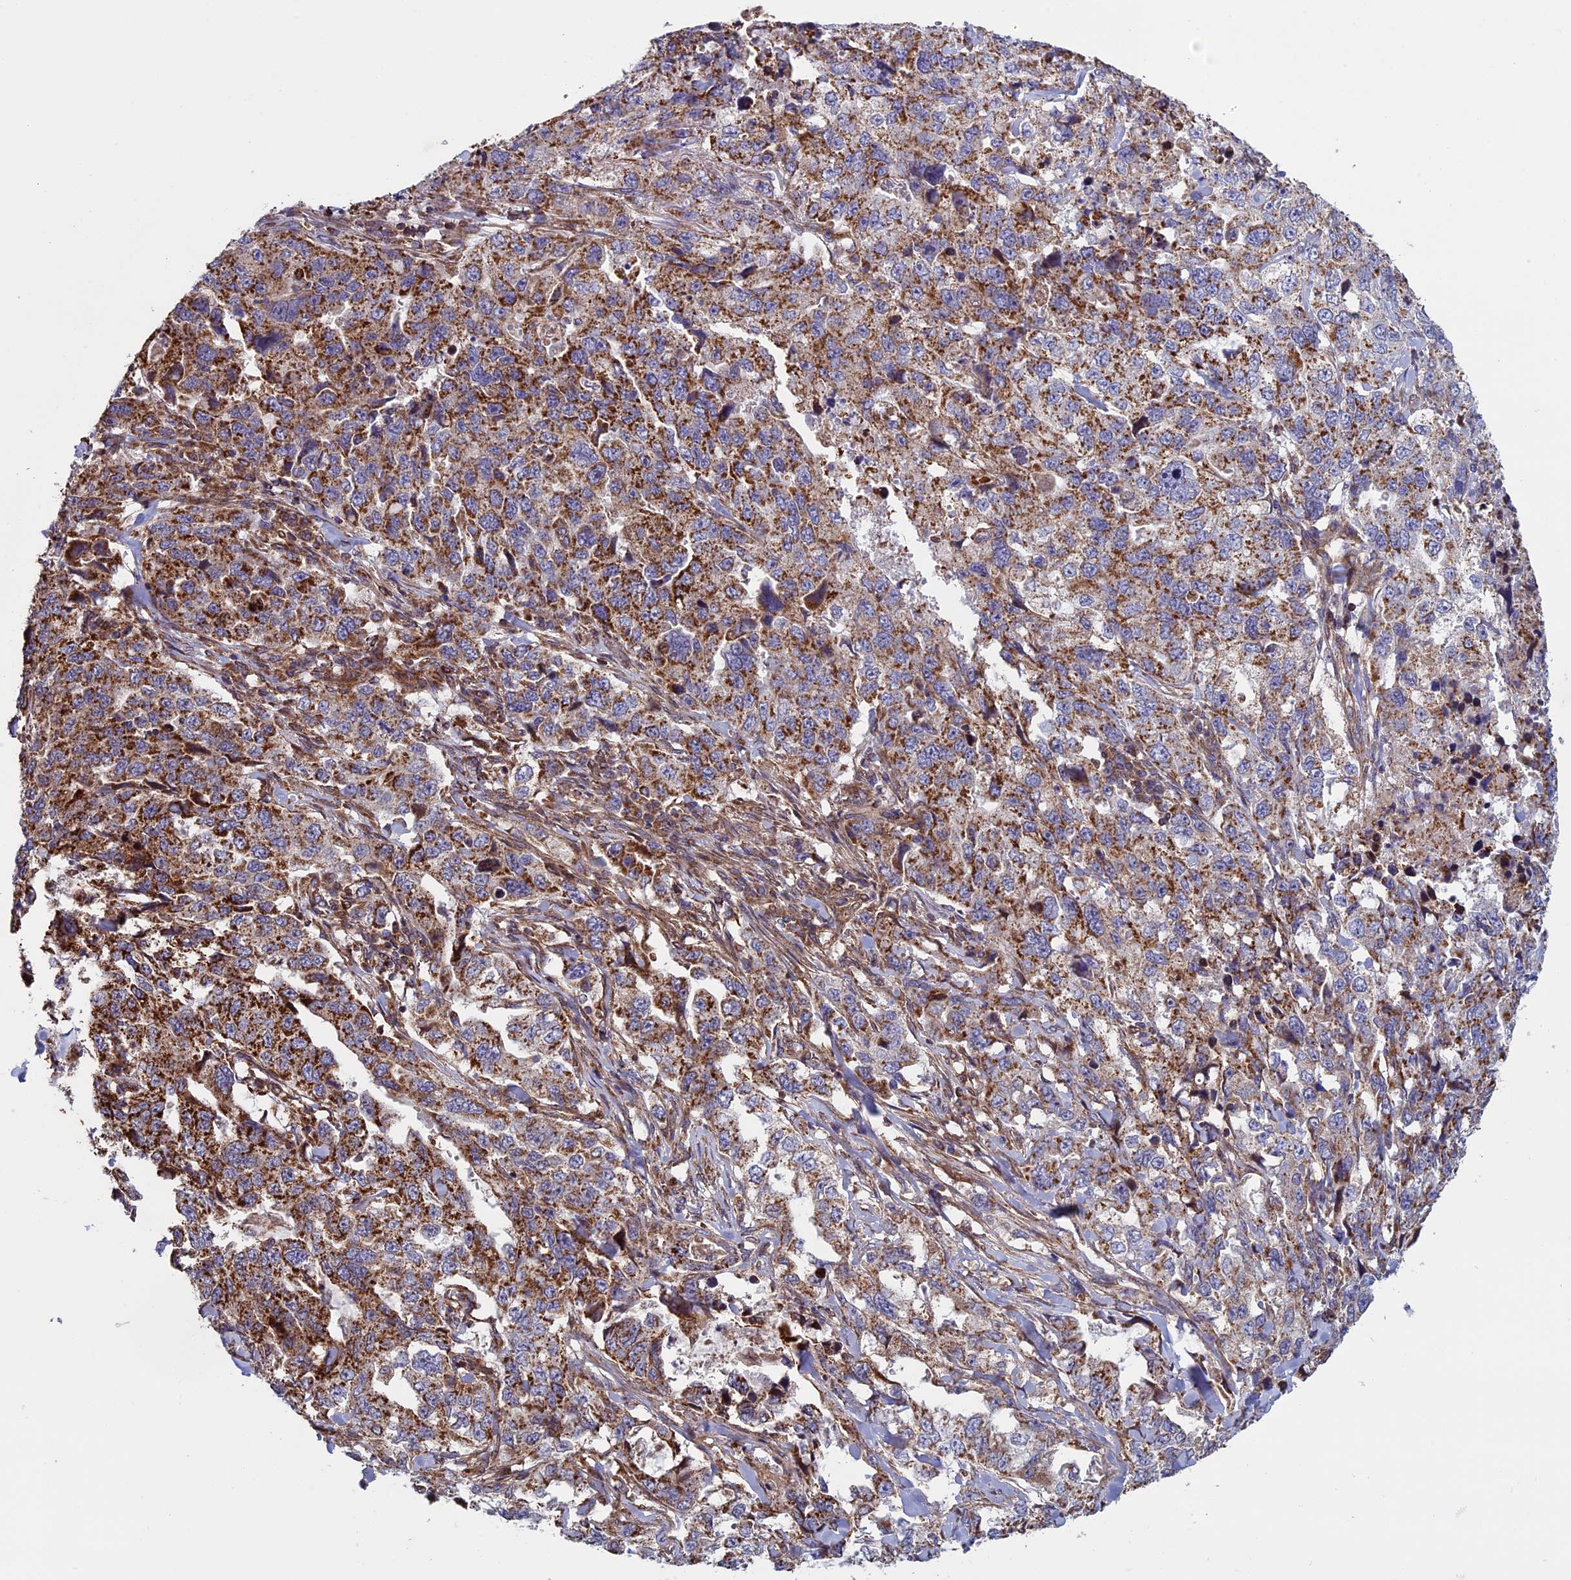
{"staining": {"intensity": "strong", "quantity": ">75%", "location": "cytoplasmic/membranous"}, "tissue": "lung cancer", "cell_type": "Tumor cells", "image_type": "cancer", "snomed": [{"axis": "morphology", "description": "Adenocarcinoma, NOS"}, {"axis": "topography", "description": "Lung"}], "caption": "Immunohistochemical staining of human lung adenocarcinoma reveals high levels of strong cytoplasmic/membranous protein positivity in approximately >75% of tumor cells. (DAB (3,3'-diaminobenzidine) IHC, brown staining for protein, blue staining for nuclei).", "gene": "CCDC8", "patient": {"sex": "female", "age": 51}}